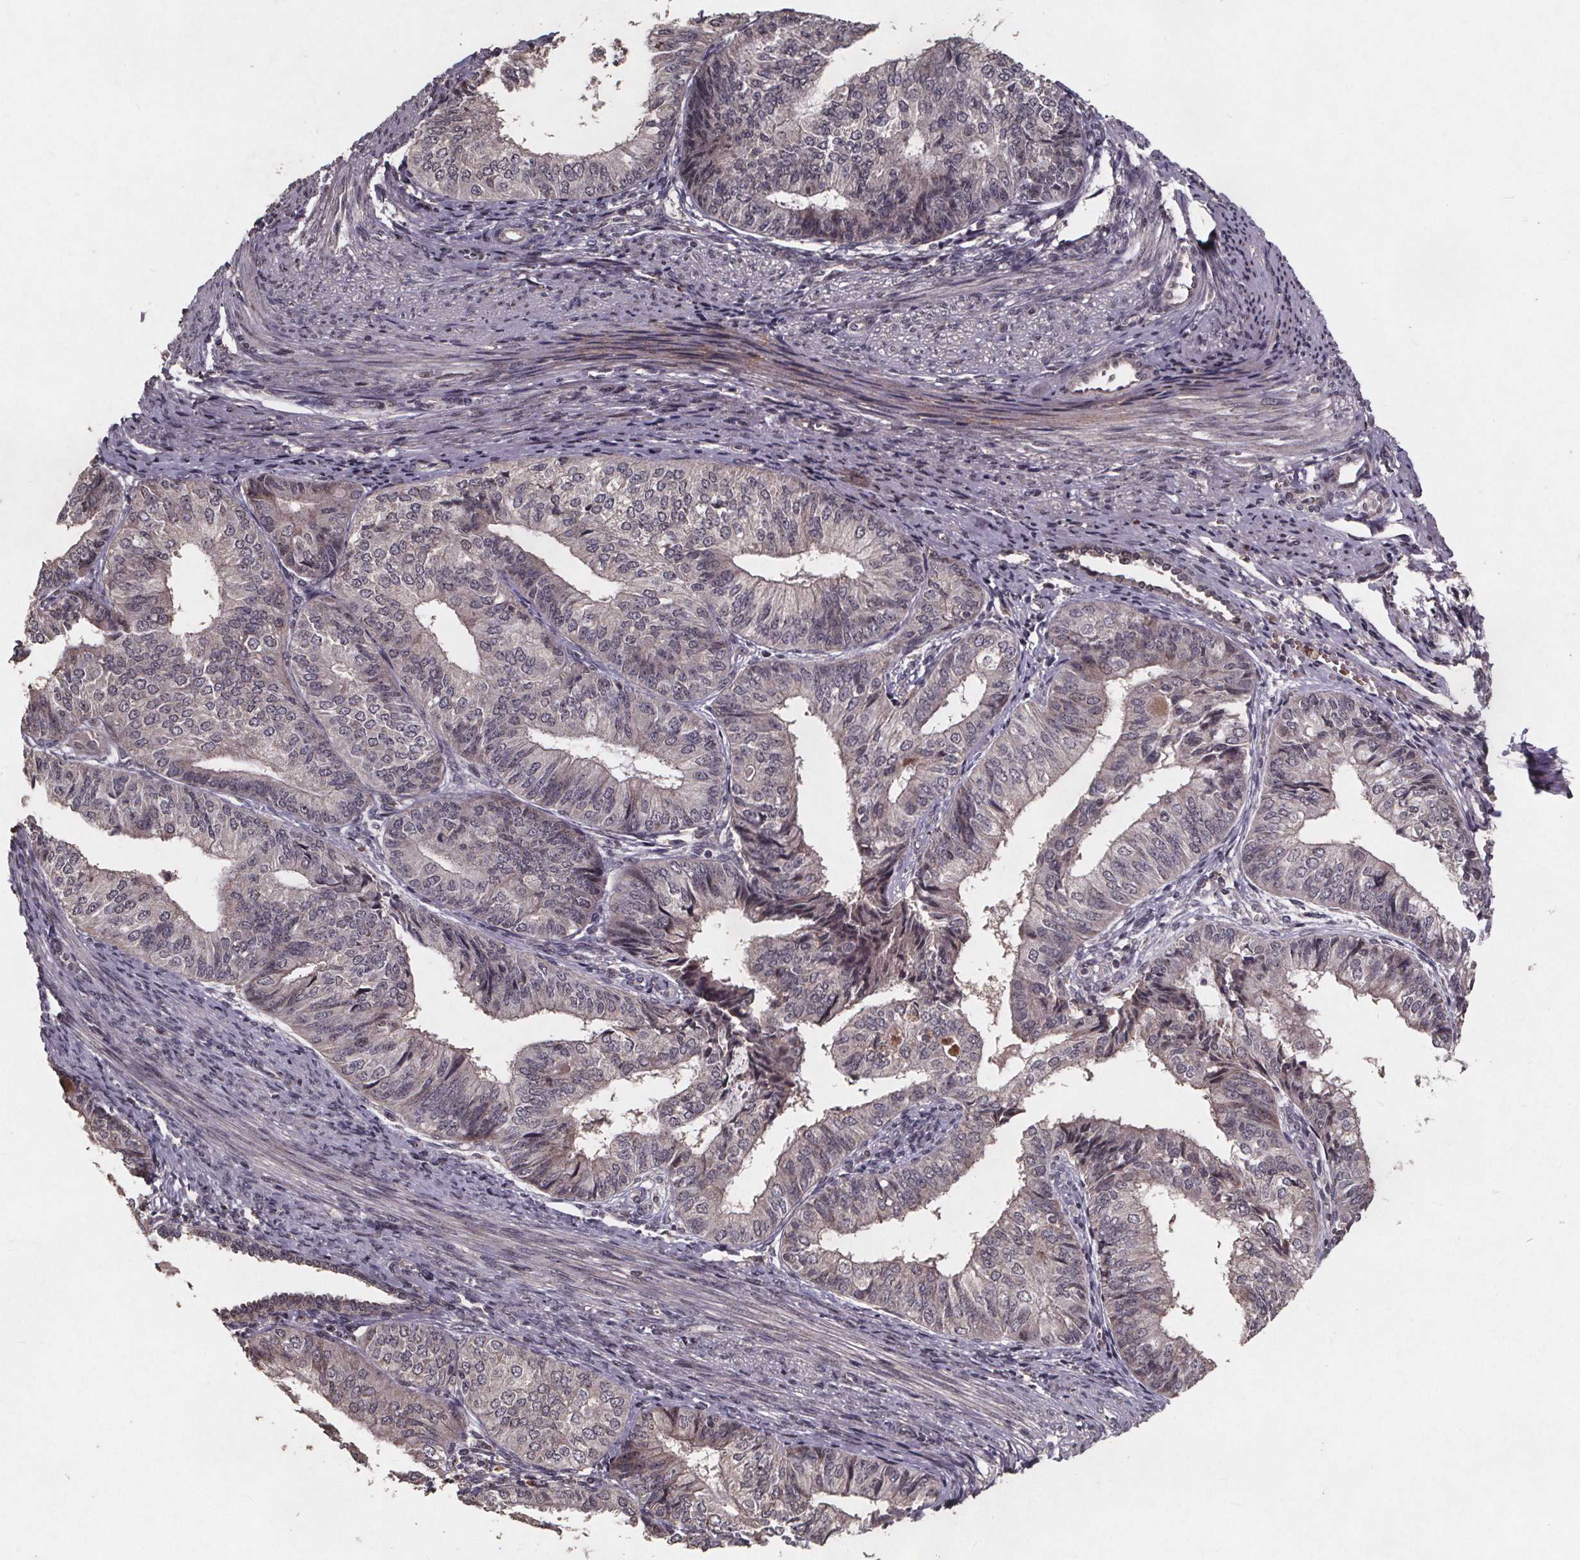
{"staining": {"intensity": "negative", "quantity": "none", "location": "none"}, "tissue": "endometrial cancer", "cell_type": "Tumor cells", "image_type": "cancer", "snomed": [{"axis": "morphology", "description": "Adenocarcinoma, NOS"}, {"axis": "topography", "description": "Endometrium"}], "caption": "This is a histopathology image of immunohistochemistry staining of adenocarcinoma (endometrial), which shows no expression in tumor cells.", "gene": "GPX3", "patient": {"sex": "female", "age": 58}}